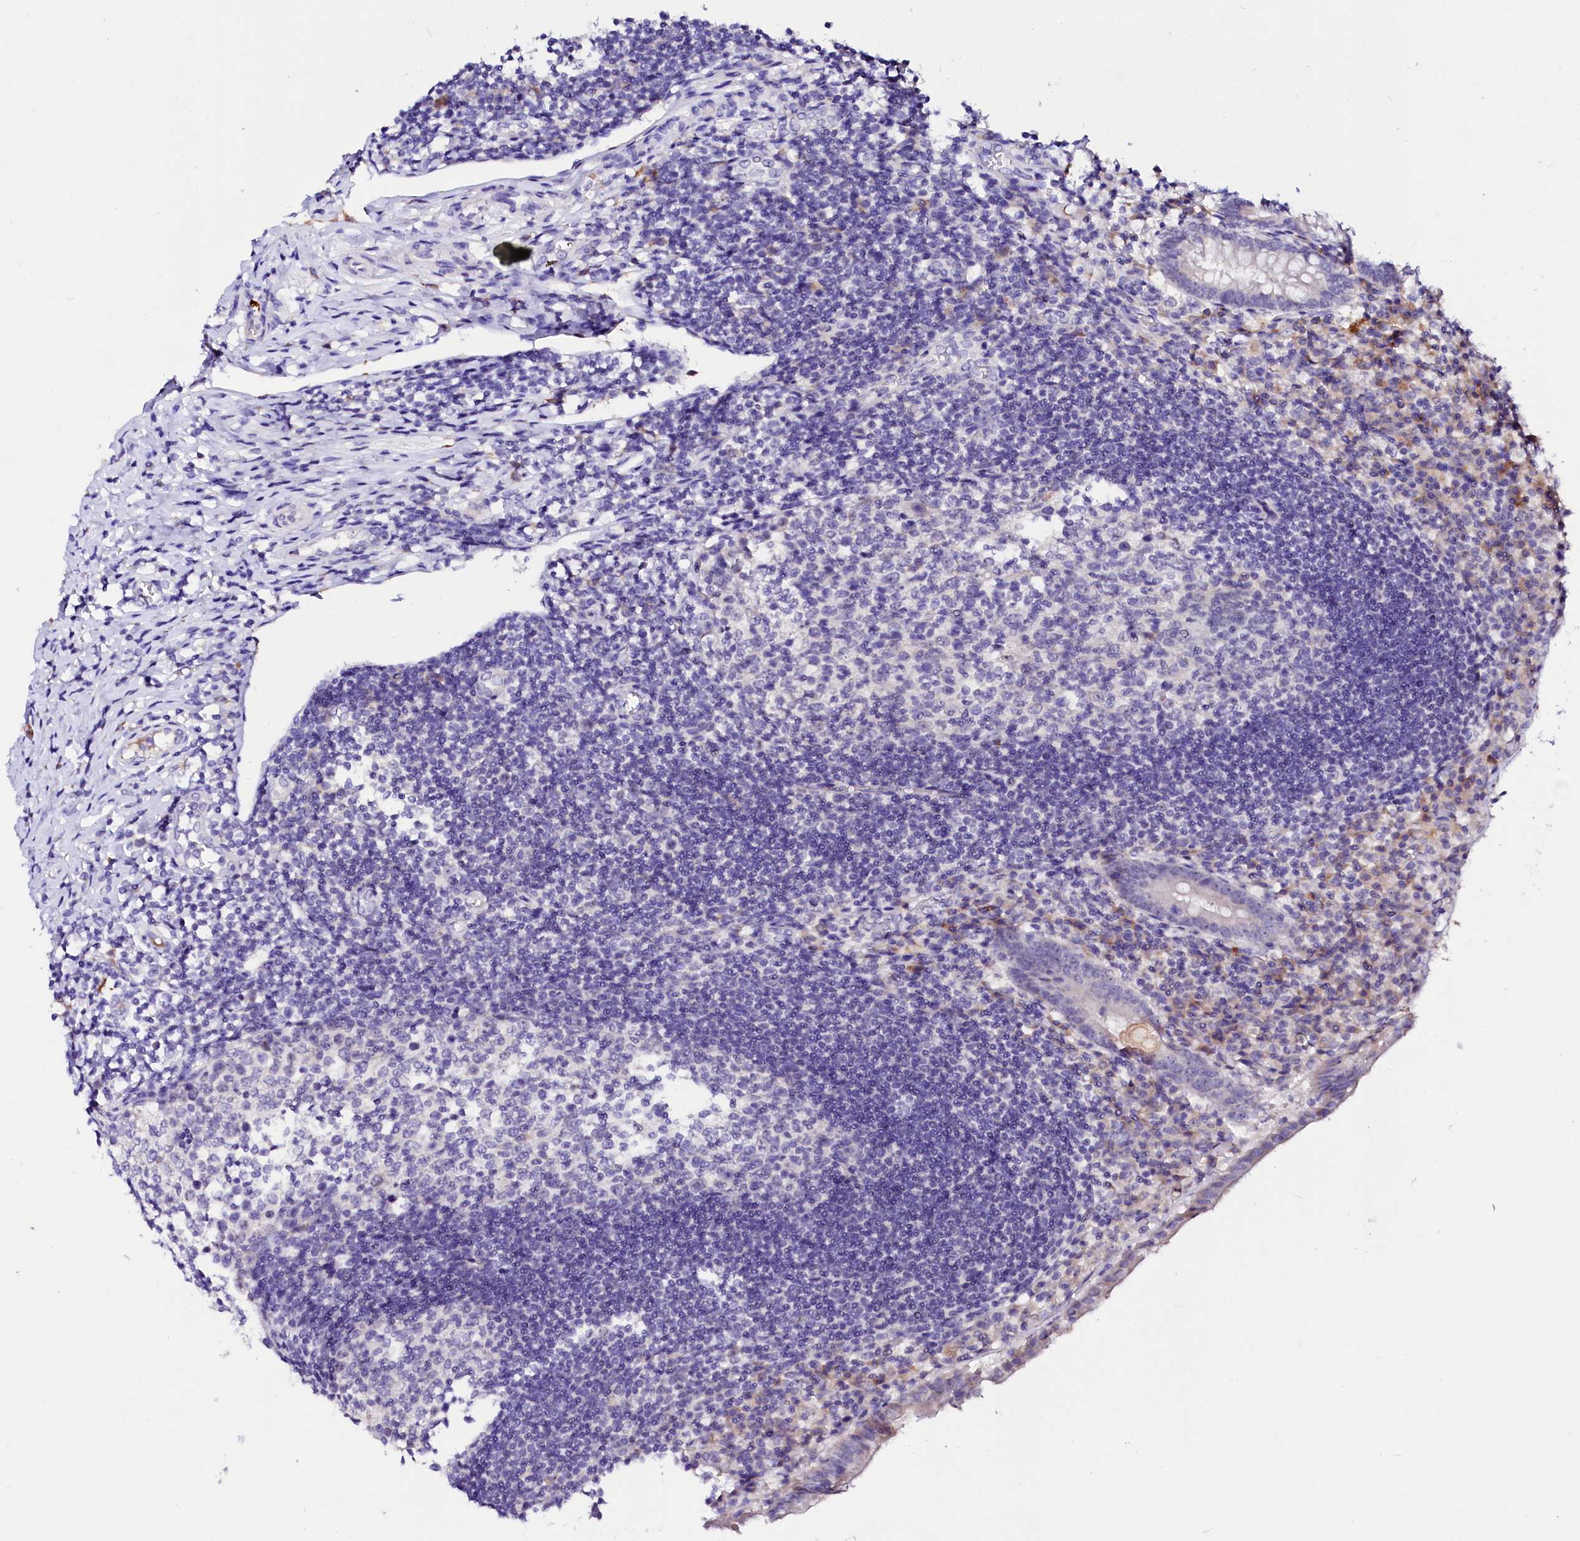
{"staining": {"intensity": "negative", "quantity": "none", "location": "none"}, "tissue": "appendix", "cell_type": "Glandular cells", "image_type": "normal", "snomed": [{"axis": "morphology", "description": "Normal tissue, NOS"}, {"axis": "topography", "description": "Appendix"}], "caption": "A high-resolution histopathology image shows immunohistochemistry (IHC) staining of unremarkable appendix, which displays no significant expression in glandular cells. (Stains: DAB (3,3'-diaminobenzidine) immunohistochemistry (IHC) with hematoxylin counter stain, Microscopy: brightfield microscopy at high magnification).", "gene": "BTBD16", "patient": {"sex": "female", "age": 17}}